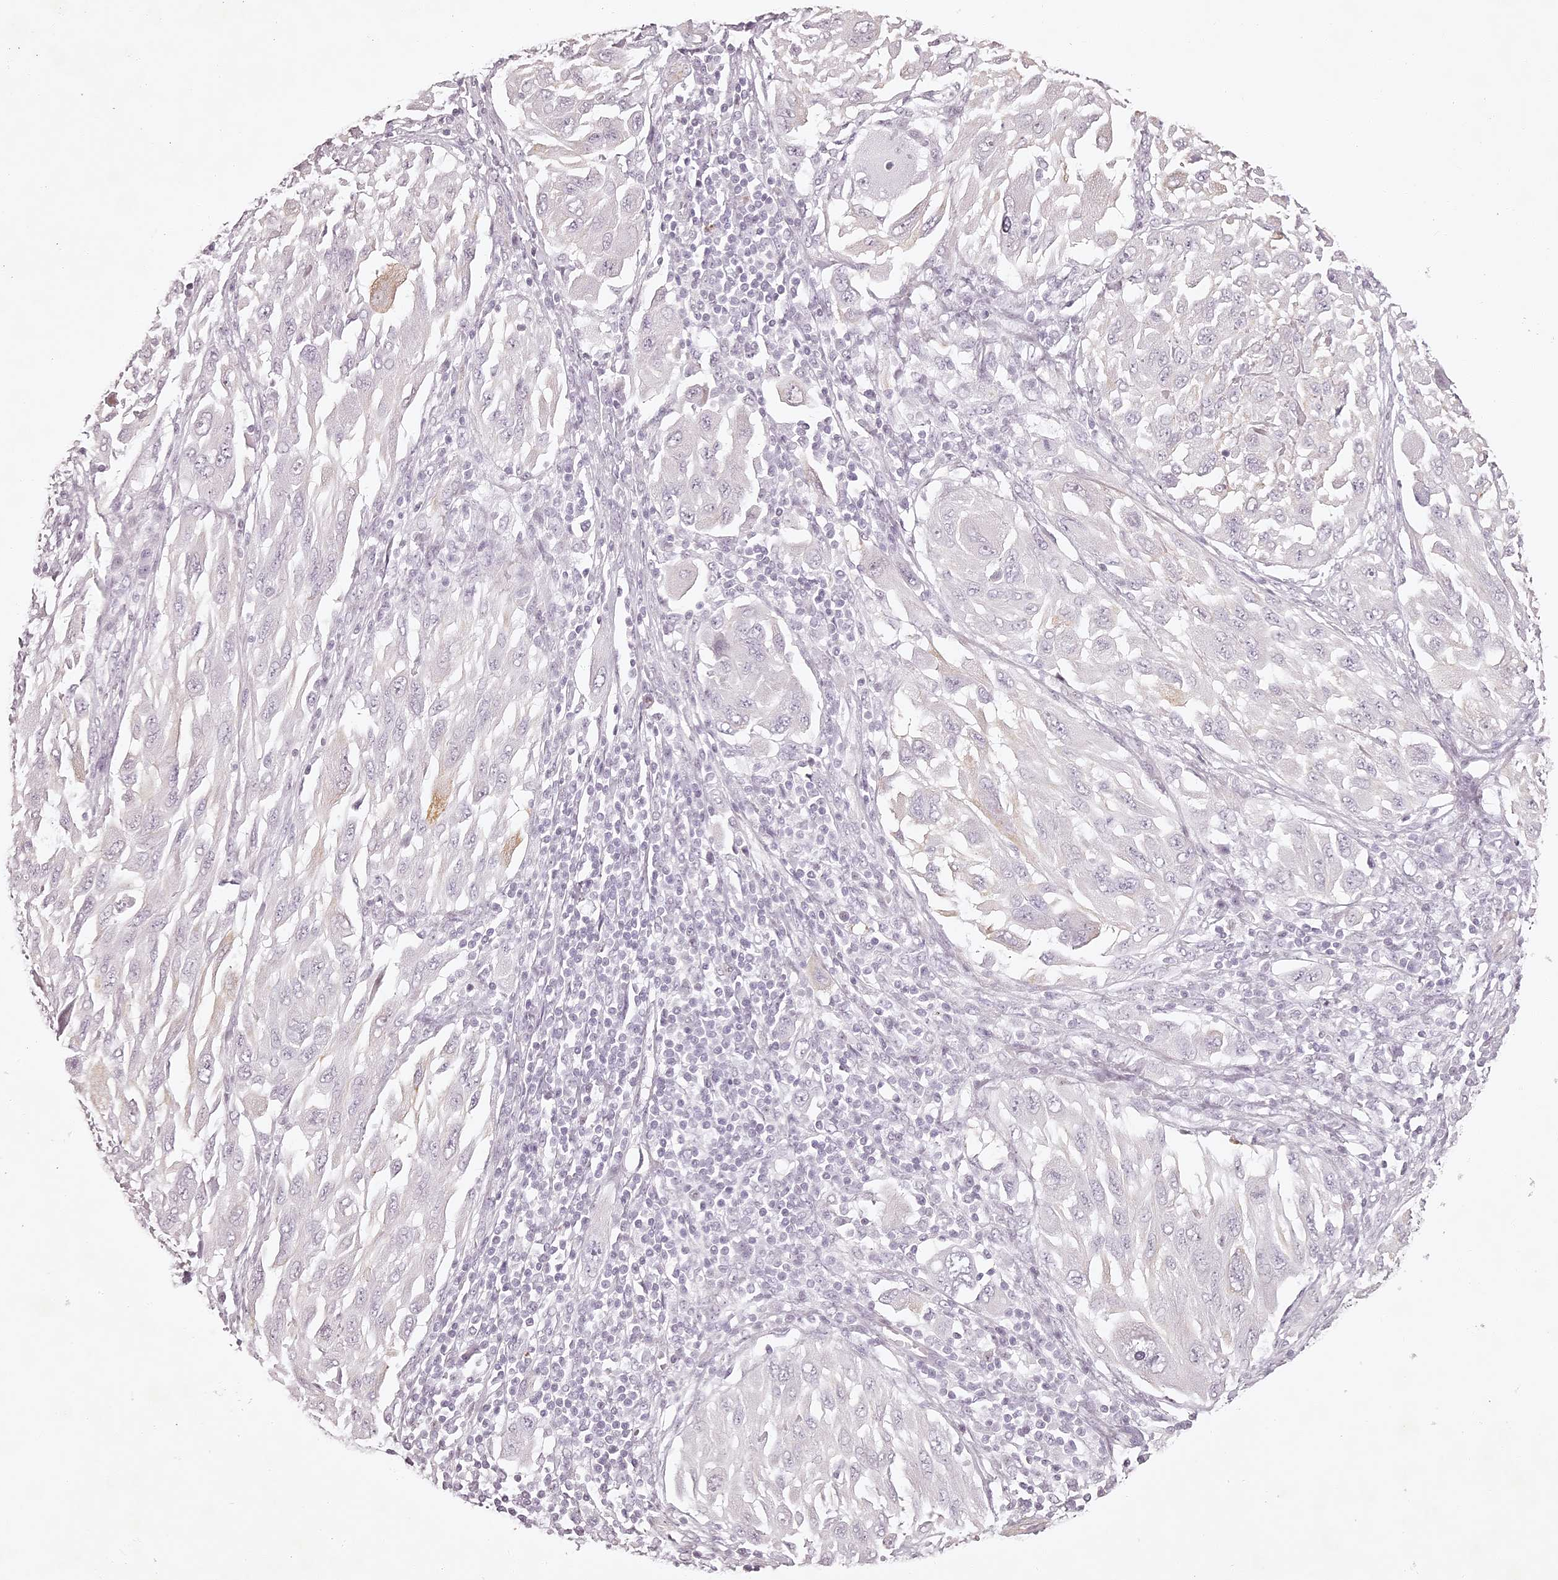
{"staining": {"intensity": "negative", "quantity": "none", "location": "none"}, "tissue": "melanoma", "cell_type": "Tumor cells", "image_type": "cancer", "snomed": [{"axis": "morphology", "description": "Malignant melanoma, NOS"}, {"axis": "topography", "description": "Skin"}], "caption": "High power microscopy image of an IHC photomicrograph of melanoma, revealing no significant expression in tumor cells.", "gene": "ELAPOR1", "patient": {"sex": "female", "age": 91}}